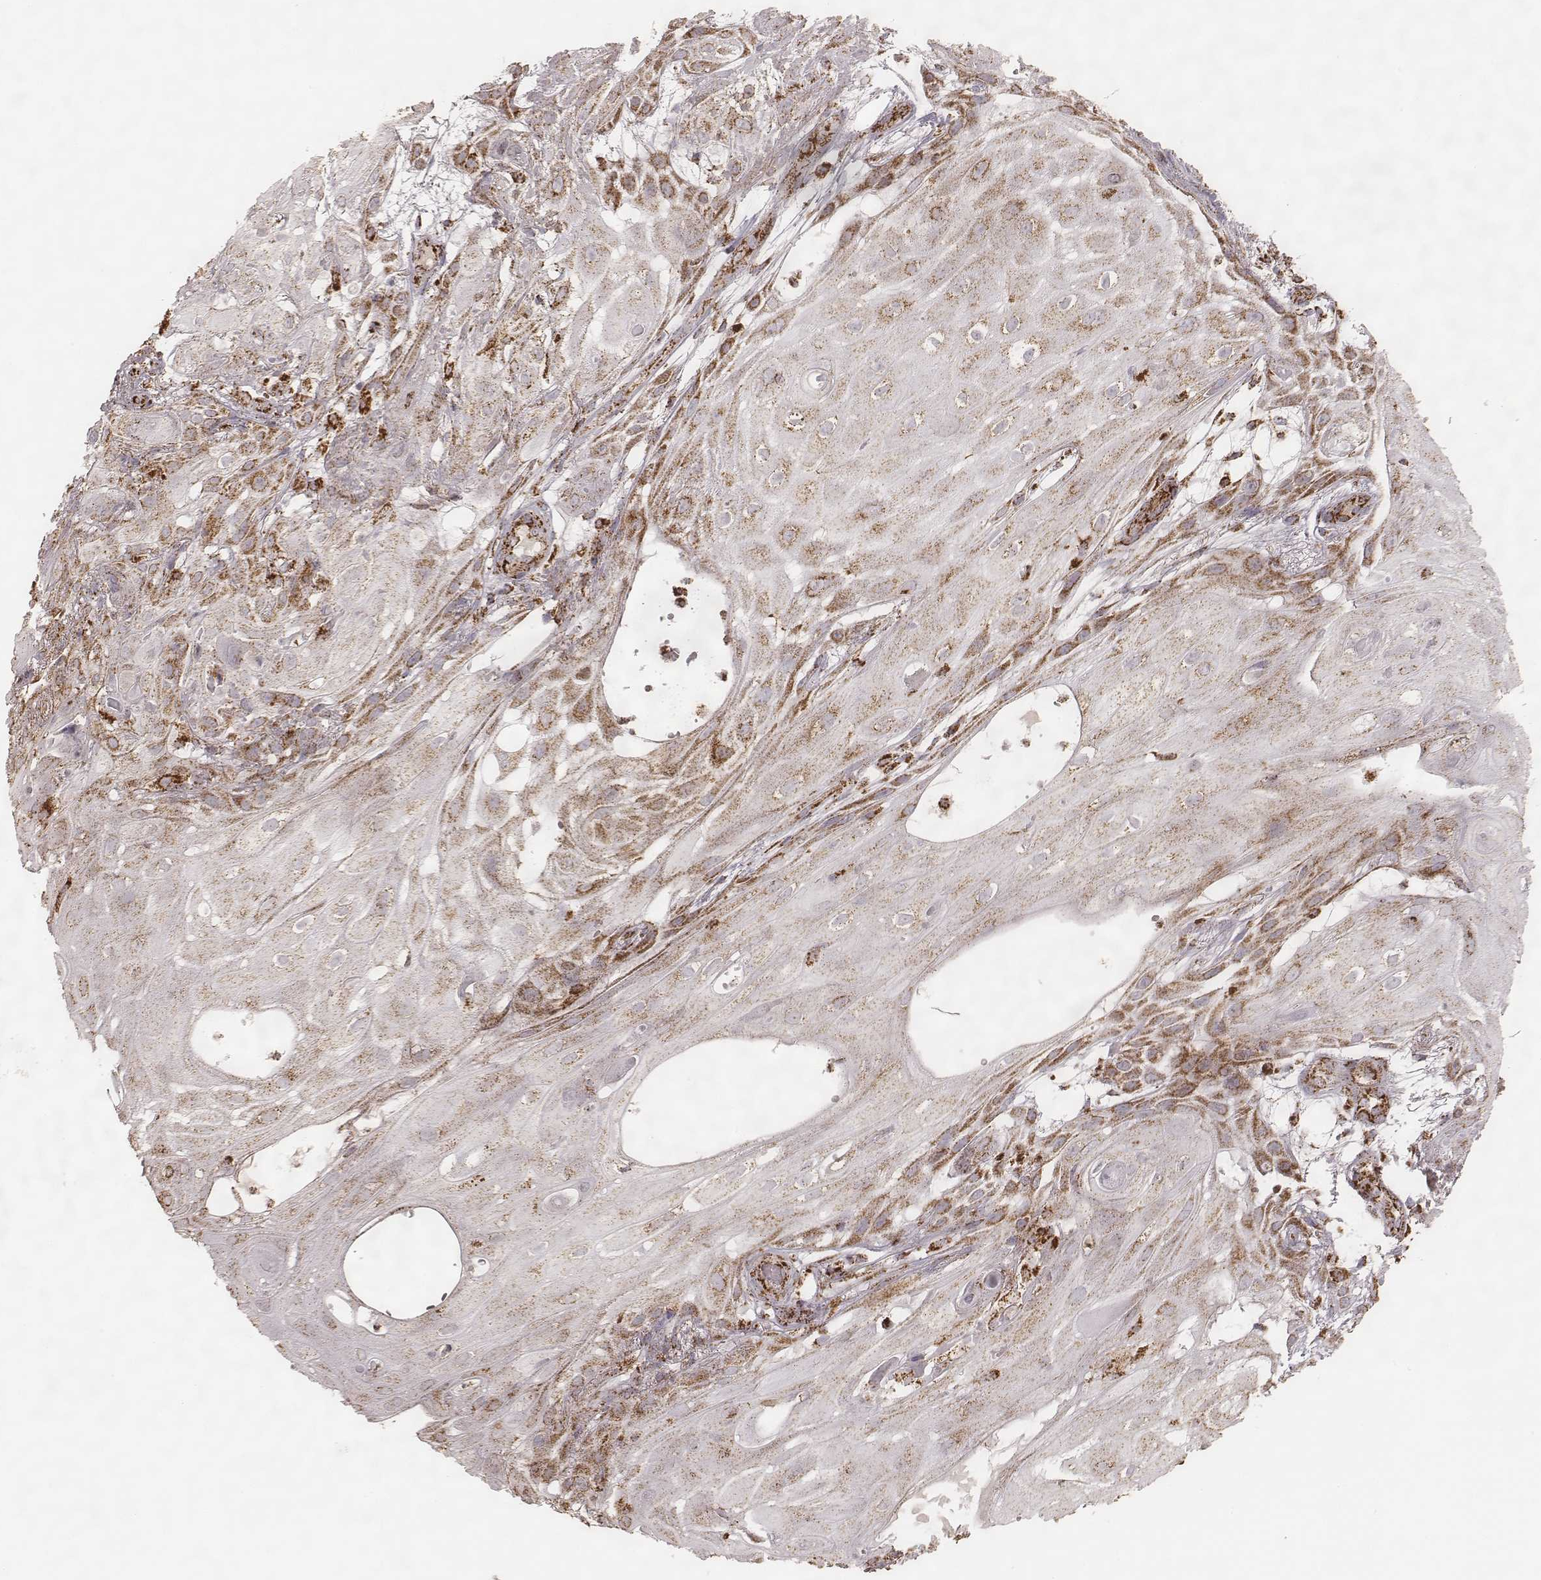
{"staining": {"intensity": "moderate", "quantity": ">75%", "location": "cytoplasmic/membranous"}, "tissue": "skin cancer", "cell_type": "Tumor cells", "image_type": "cancer", "snomed": [{"axis": "morphology", "description": "Squamous cell carcinoma, NOS"}, {"axis": "topography", "description": "Skin"}], "caption": "Skin squamous cell carcinoma was stained to show a protein in brown. There is medium levels of moderate cytoplasmic/membranous staining in about >75% of tumor cells. Using DAB (brown) and hematoxylin (blue) stains, captured at high magnification using brightfield microscopy.", "gene": "CS", "patient": {"sex": "male", "age": 62}}